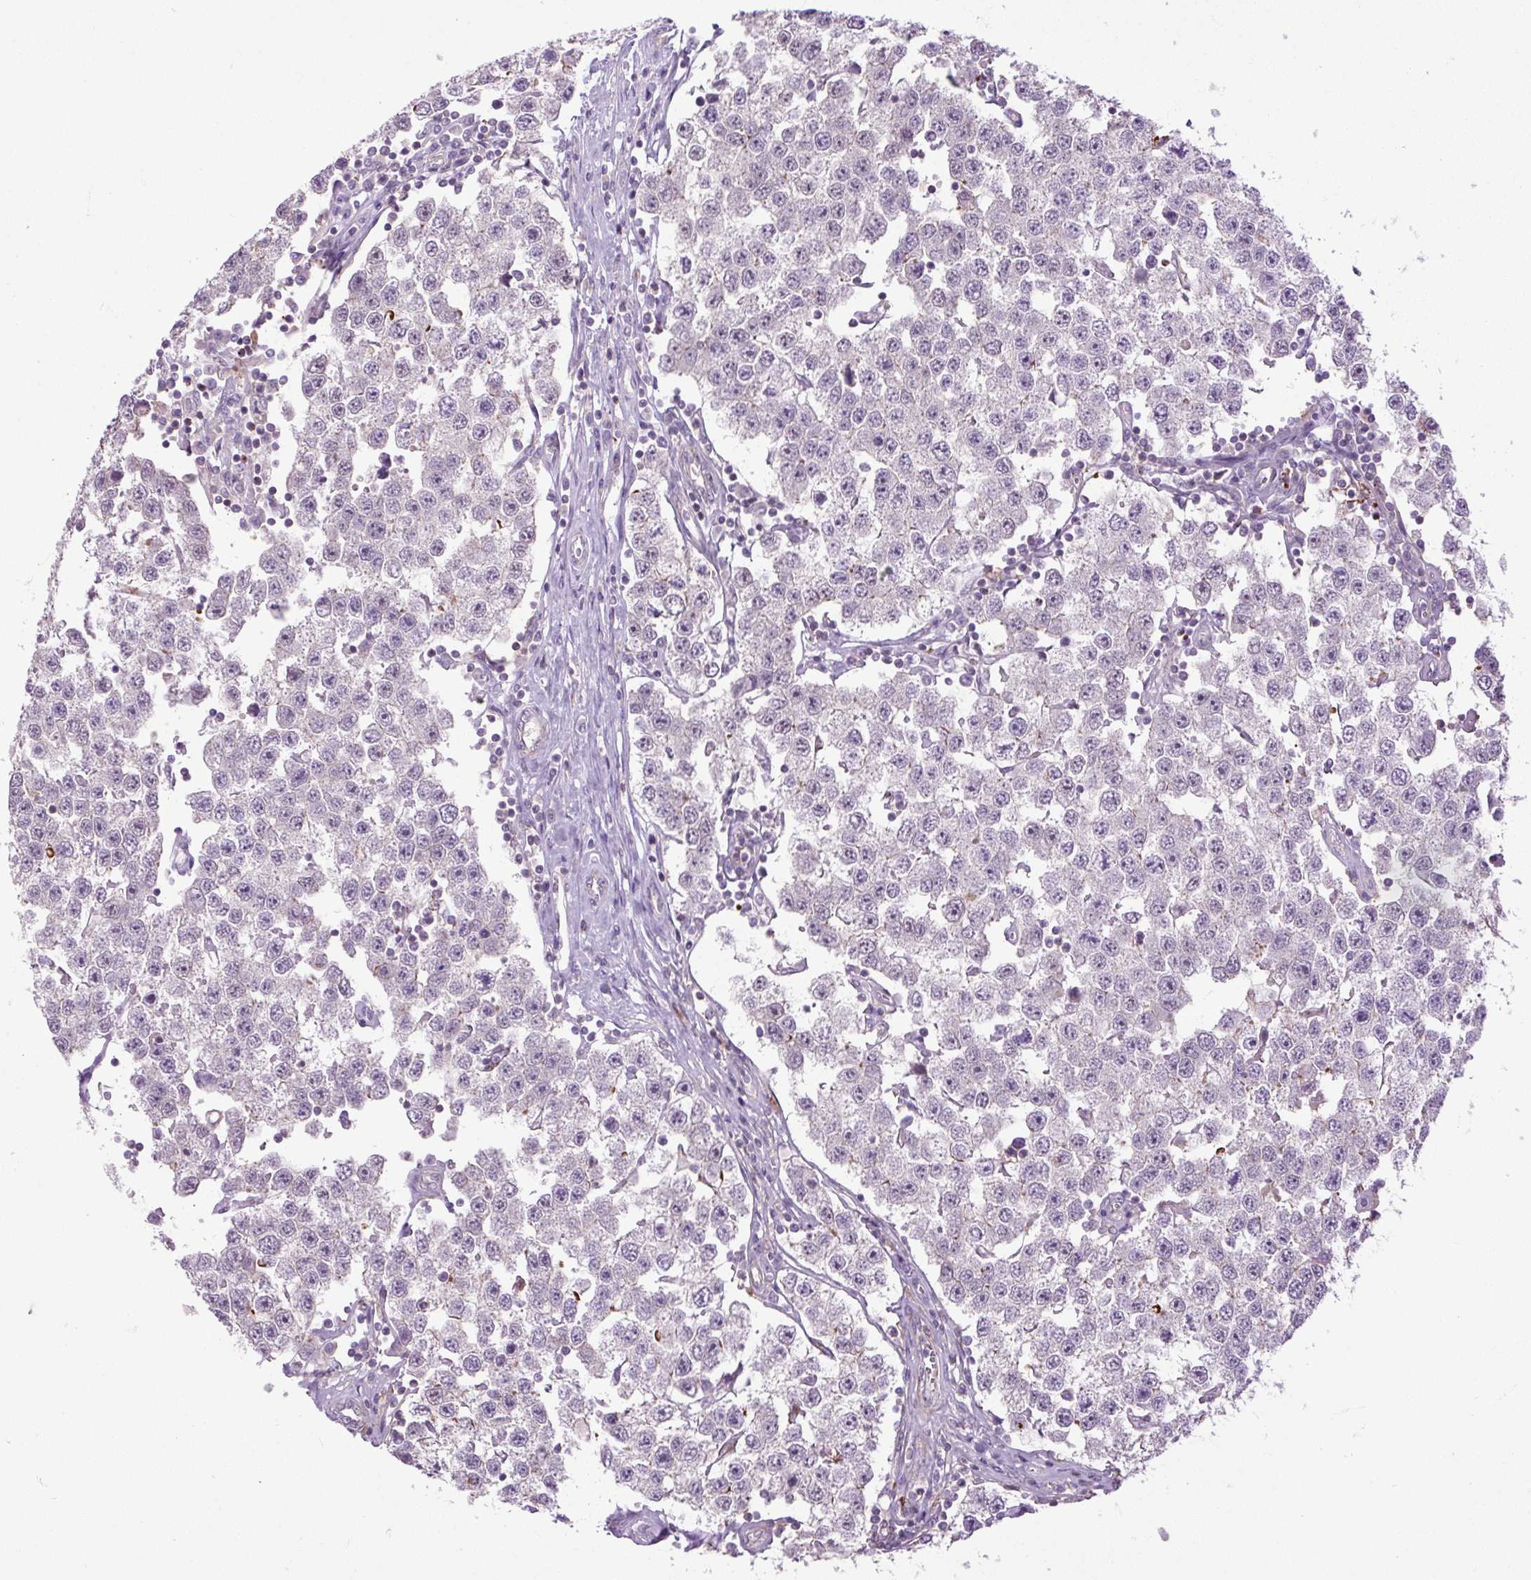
{"staining": {"intensity": "negative", "quantity": "none", "location": "none"}, "tissue": "testis cancer", "cell_type": "Tumor cells", "image_type": "cancer", "snomed": [{"axis": "morphology", "description": "Seminoma, NOS"}, {"axis": "topography", "description": "Testis"}], "caption": "This image is of testis cancer (seminoma) stained with immunohistochemistry (IHC) to label a protein in brown with the nuclei are counter-stained blue. There is no expression in tumor cells.", "gene": "ZNF197", "patient": {"sex": "male", "age": 34}}